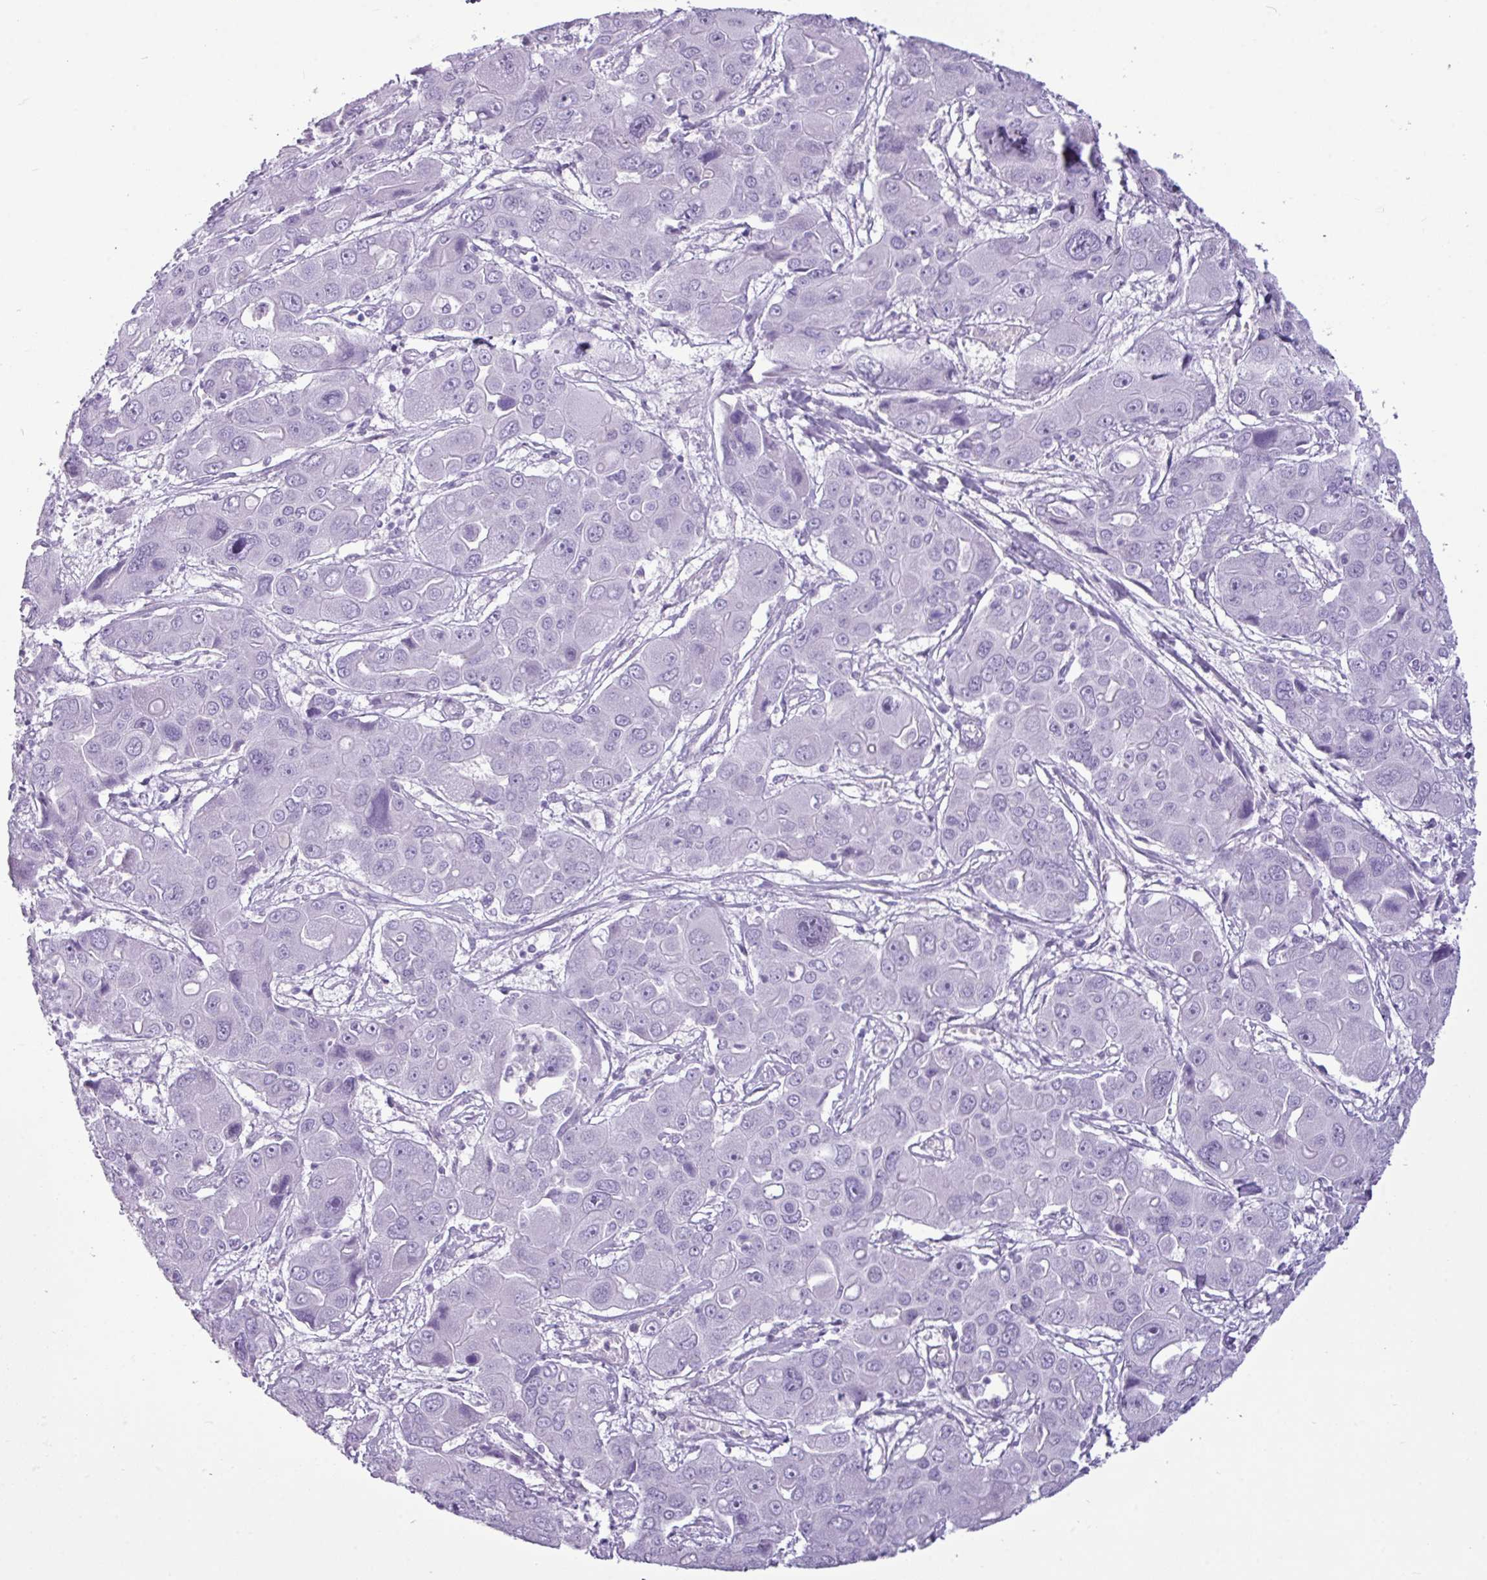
{"staining": {"intensity": "negative", "quantity": "none", "location": "none"}, "tissue": "liver cancer", "cell_type": "Tumor cells", "image_type": "cancer", "snomed": [{"axis": "morphology", "description": "Cholangiocarcinoma"}, {"axis": "topography", "description": "Liver"}], "caption": "Immunohistochemical staining of human cholangiocarcinoma (liver) exhibits no significant staining in tumor cells.", "gene": "AMY1B", "patient": {"sex": "male", "age": 67}}